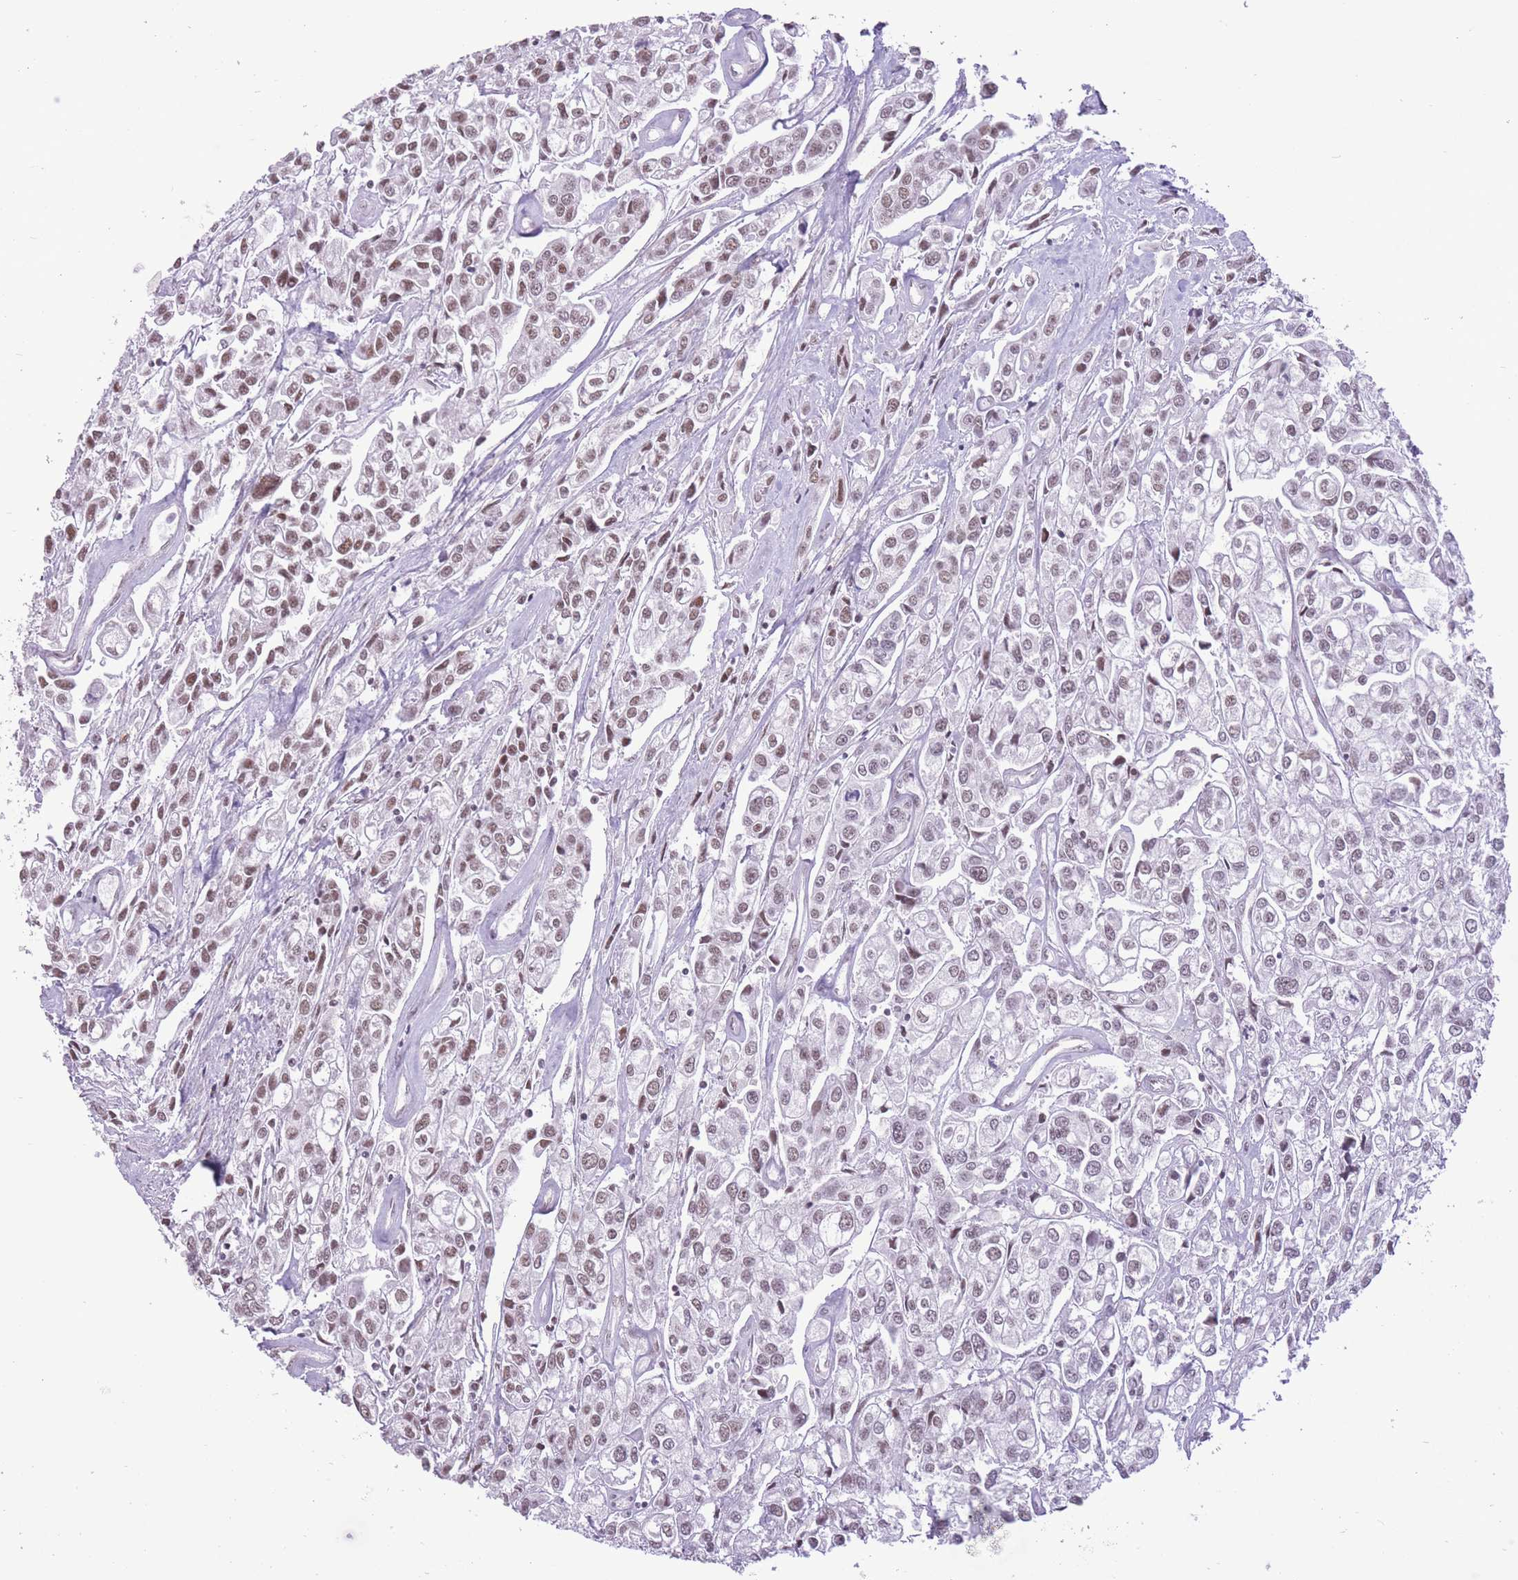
{"staining": {"intensity": "moderate", "quantity": ">75%", "location": "nuclear"}, "tissue": "urothelial cancer", "cell_type": "Tumor cells", "image_type": "cancer", "snomed": [{"axis": "morphology", "description": "Urothelial carcinoma, High grade"}, {"axis": "topography", "description": "Urinary bladder"}], "caption": "IHC (DAB) staining of high-grade urothelial carcinoma displays moderate nuclear protein expression in about >75% of tumor cells.", "gene": "ZBED5", "patient": {"sex": "male", "age": 67}}